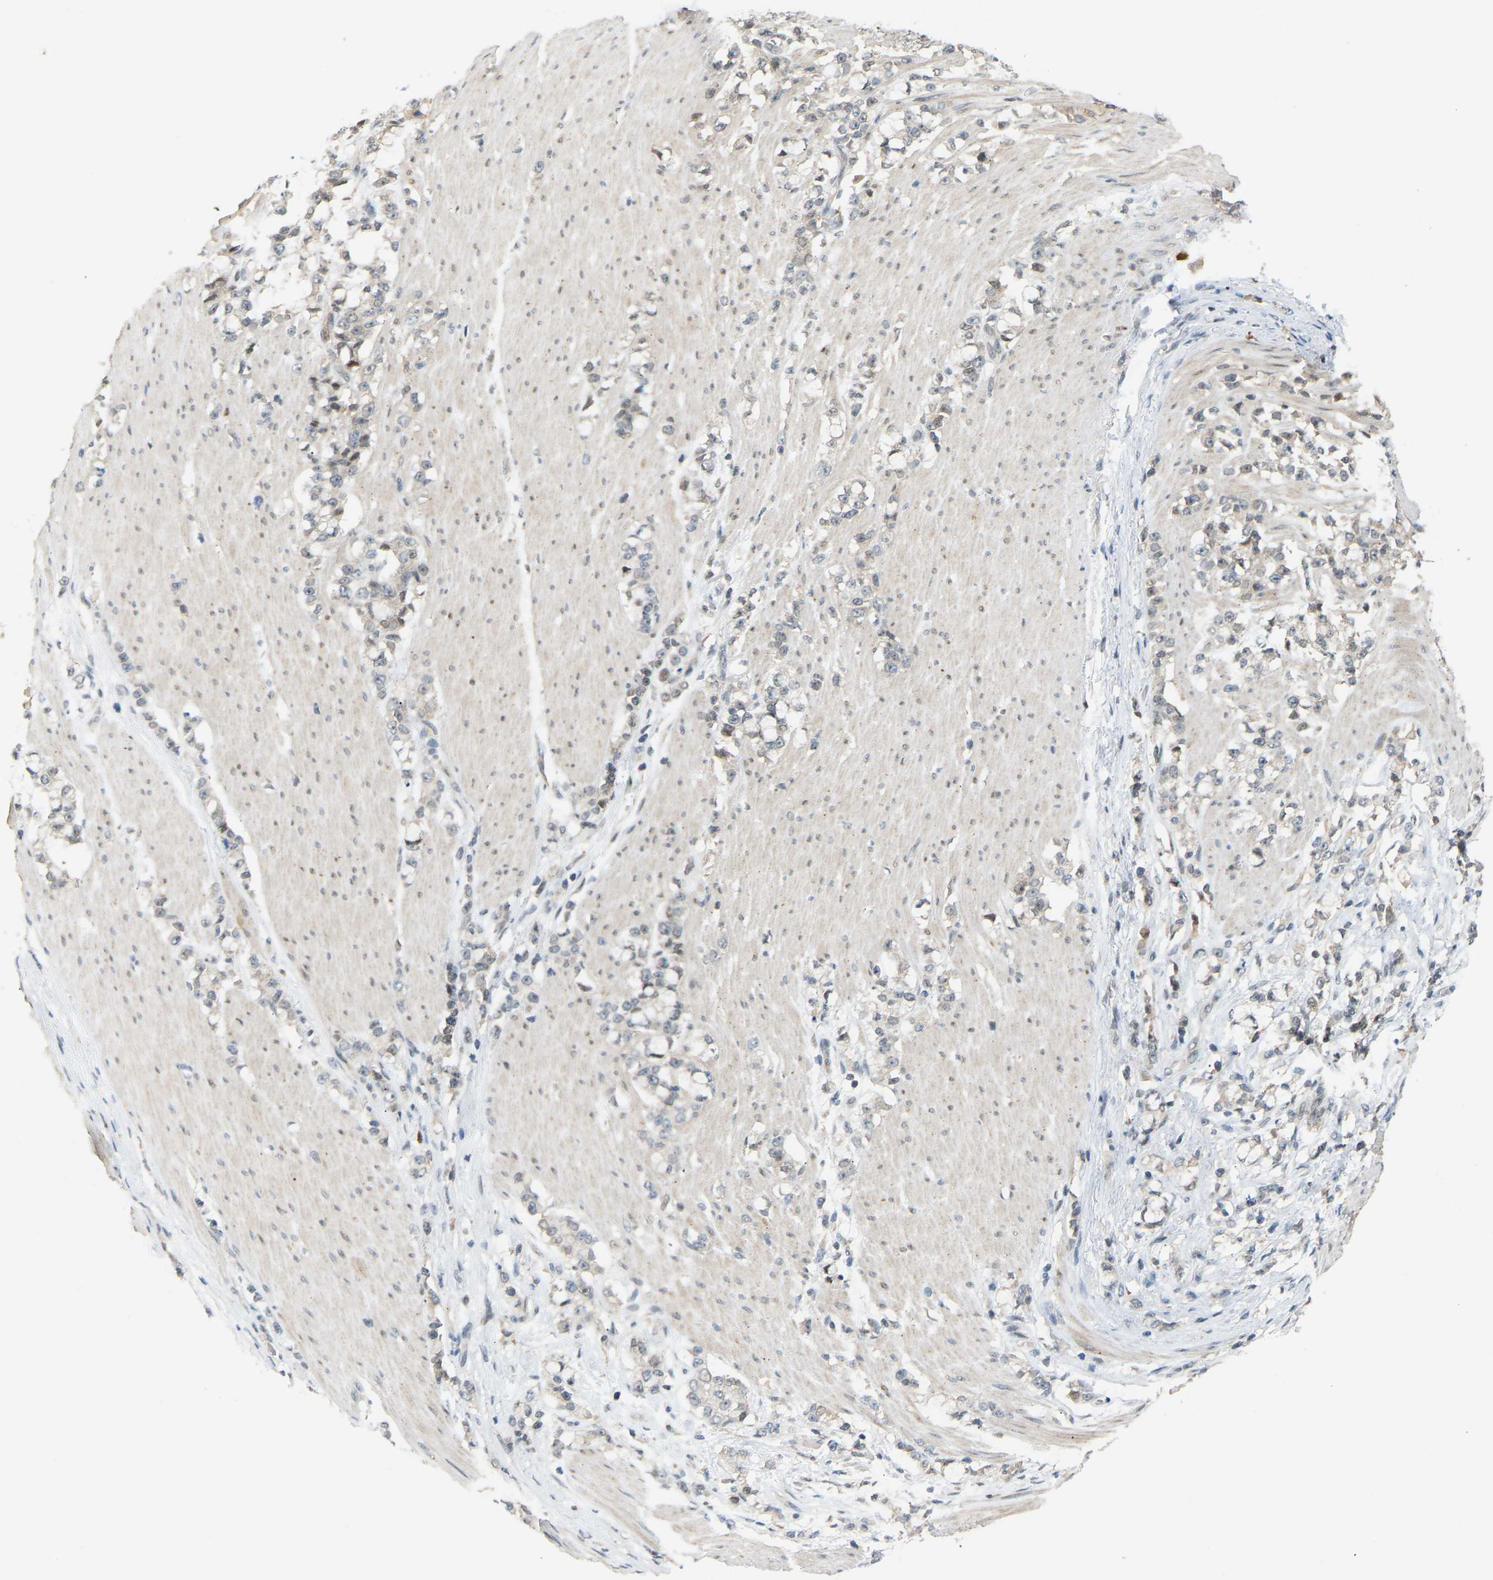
{"staining": {"intensity": "moderate", "quantity": "<25%", "location": "cytoplasmic/membranous"}, "tissue": "stomach cancer", "cell_type": "Tumor cells", "image_type": "cancer", "snomed": [{"axis": "morphology", "description": "Adenocarcinoma, NOS"}, {"axis": "topography", "description": "Stomach, lower"}], "caption": "Immunohistochemistry (IHC) photomicrograph of human stomach cancer (adenocarcinoma) stained for a protein (brown), which demonstrates low levels of moderate cytoplasmic/membranous staining in approximately <25% of tumor cells.", "gene": "PTPN4", "patient": {"sex": "male", "age": 88}}